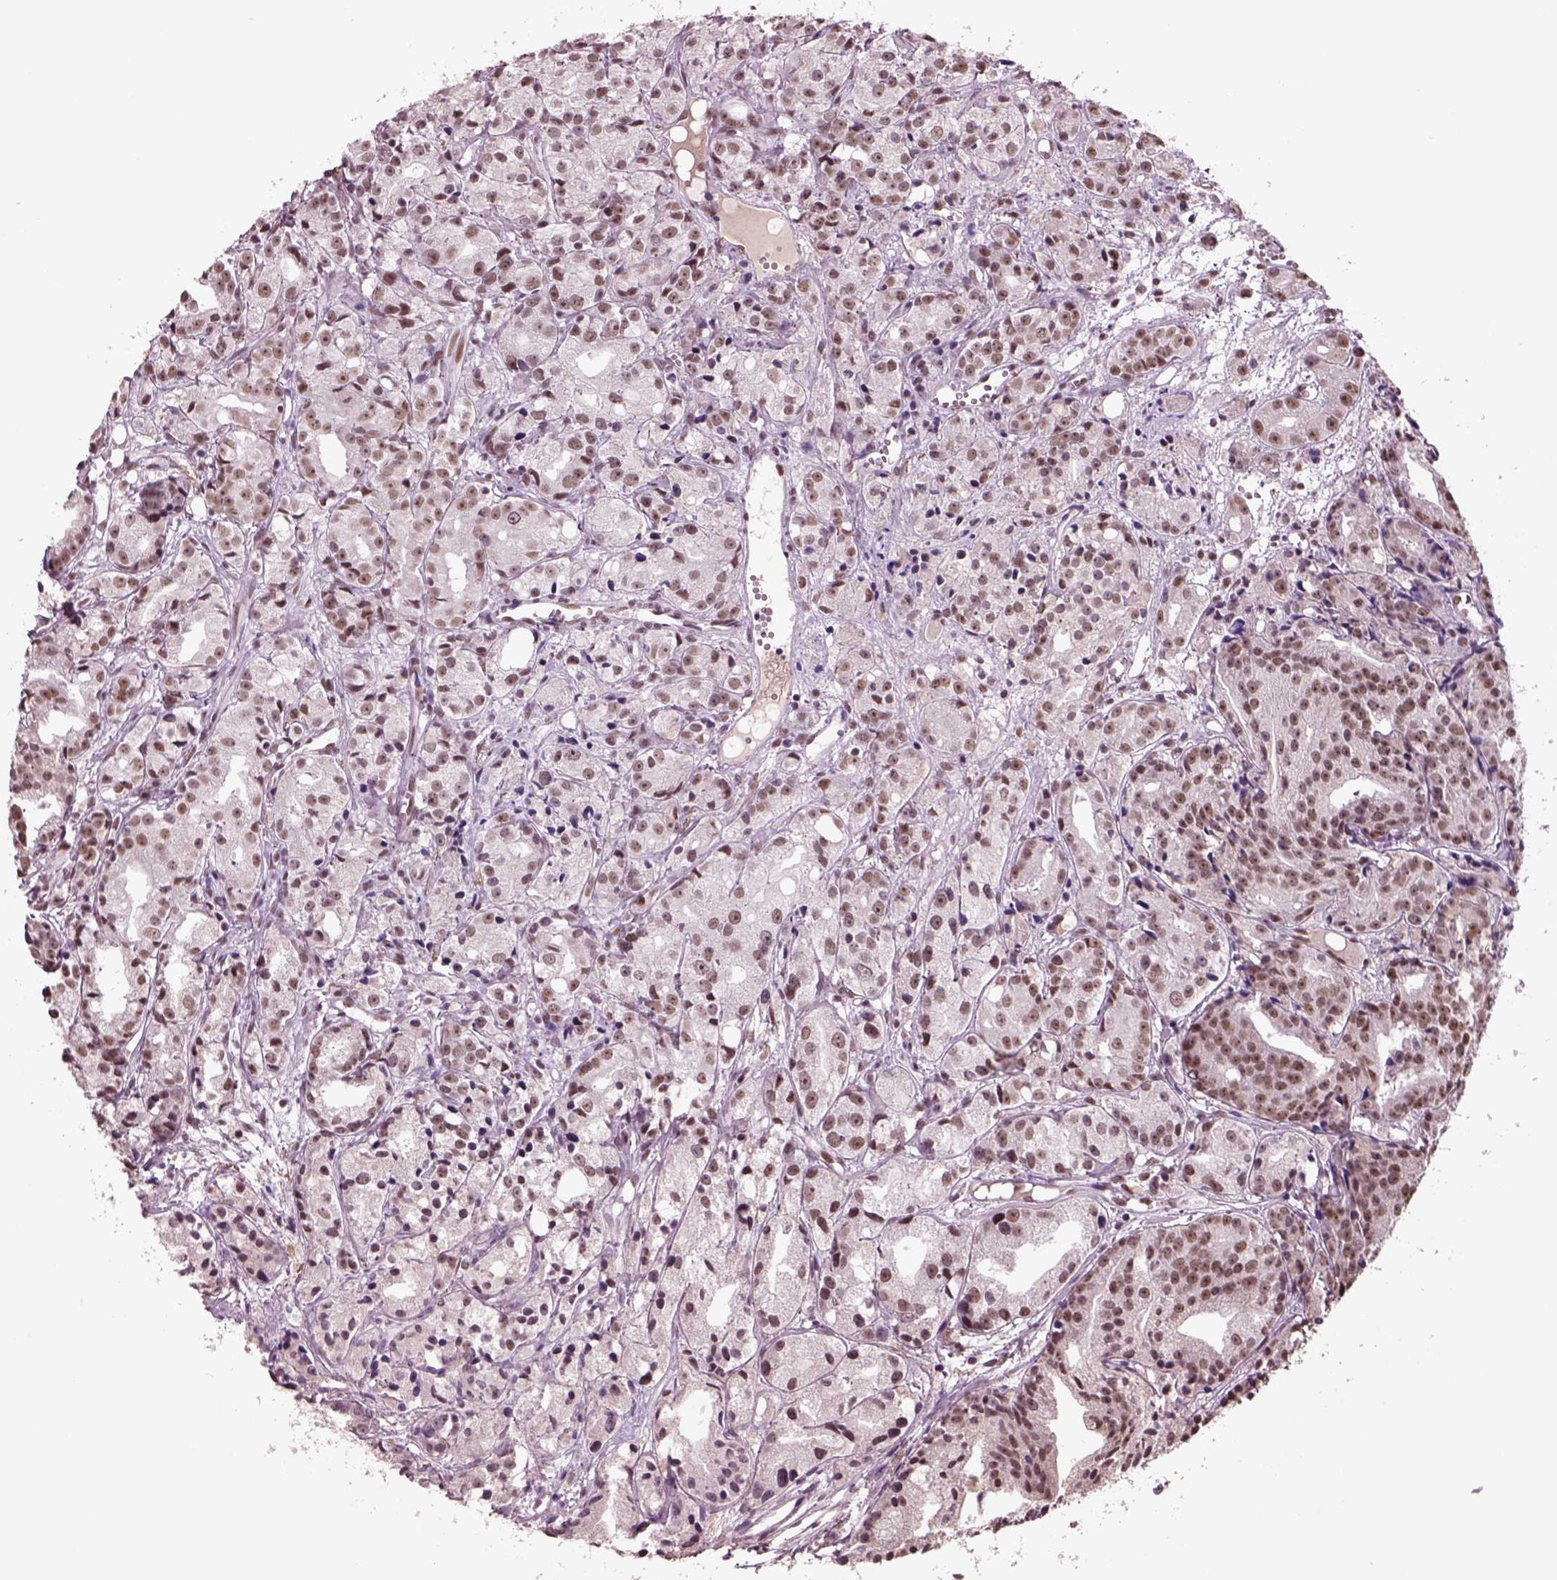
{"staining": {"intensity": "moderate", "quantity": ">75%", "location": "nuclear"}, "tissue": "prostate cancer", "cell_type": "Tumor cells", "image_type": "cancer", "snomed": [{"axis": "morphology", "description": "Adenocarcinoma, Medium grade"}, {"axis": "topography", "description": "Prostate"}], "caption": "DAB (3,3'-diaminobenzidine) immunohistochemical staining of human adenocarcinoma (medium-grade) (prostate) reveals moderate nuclear protein expression in about >75% of tumor cells.", "gene": "SEPHS1", "patient": {"sex": "male", "age": 74}}